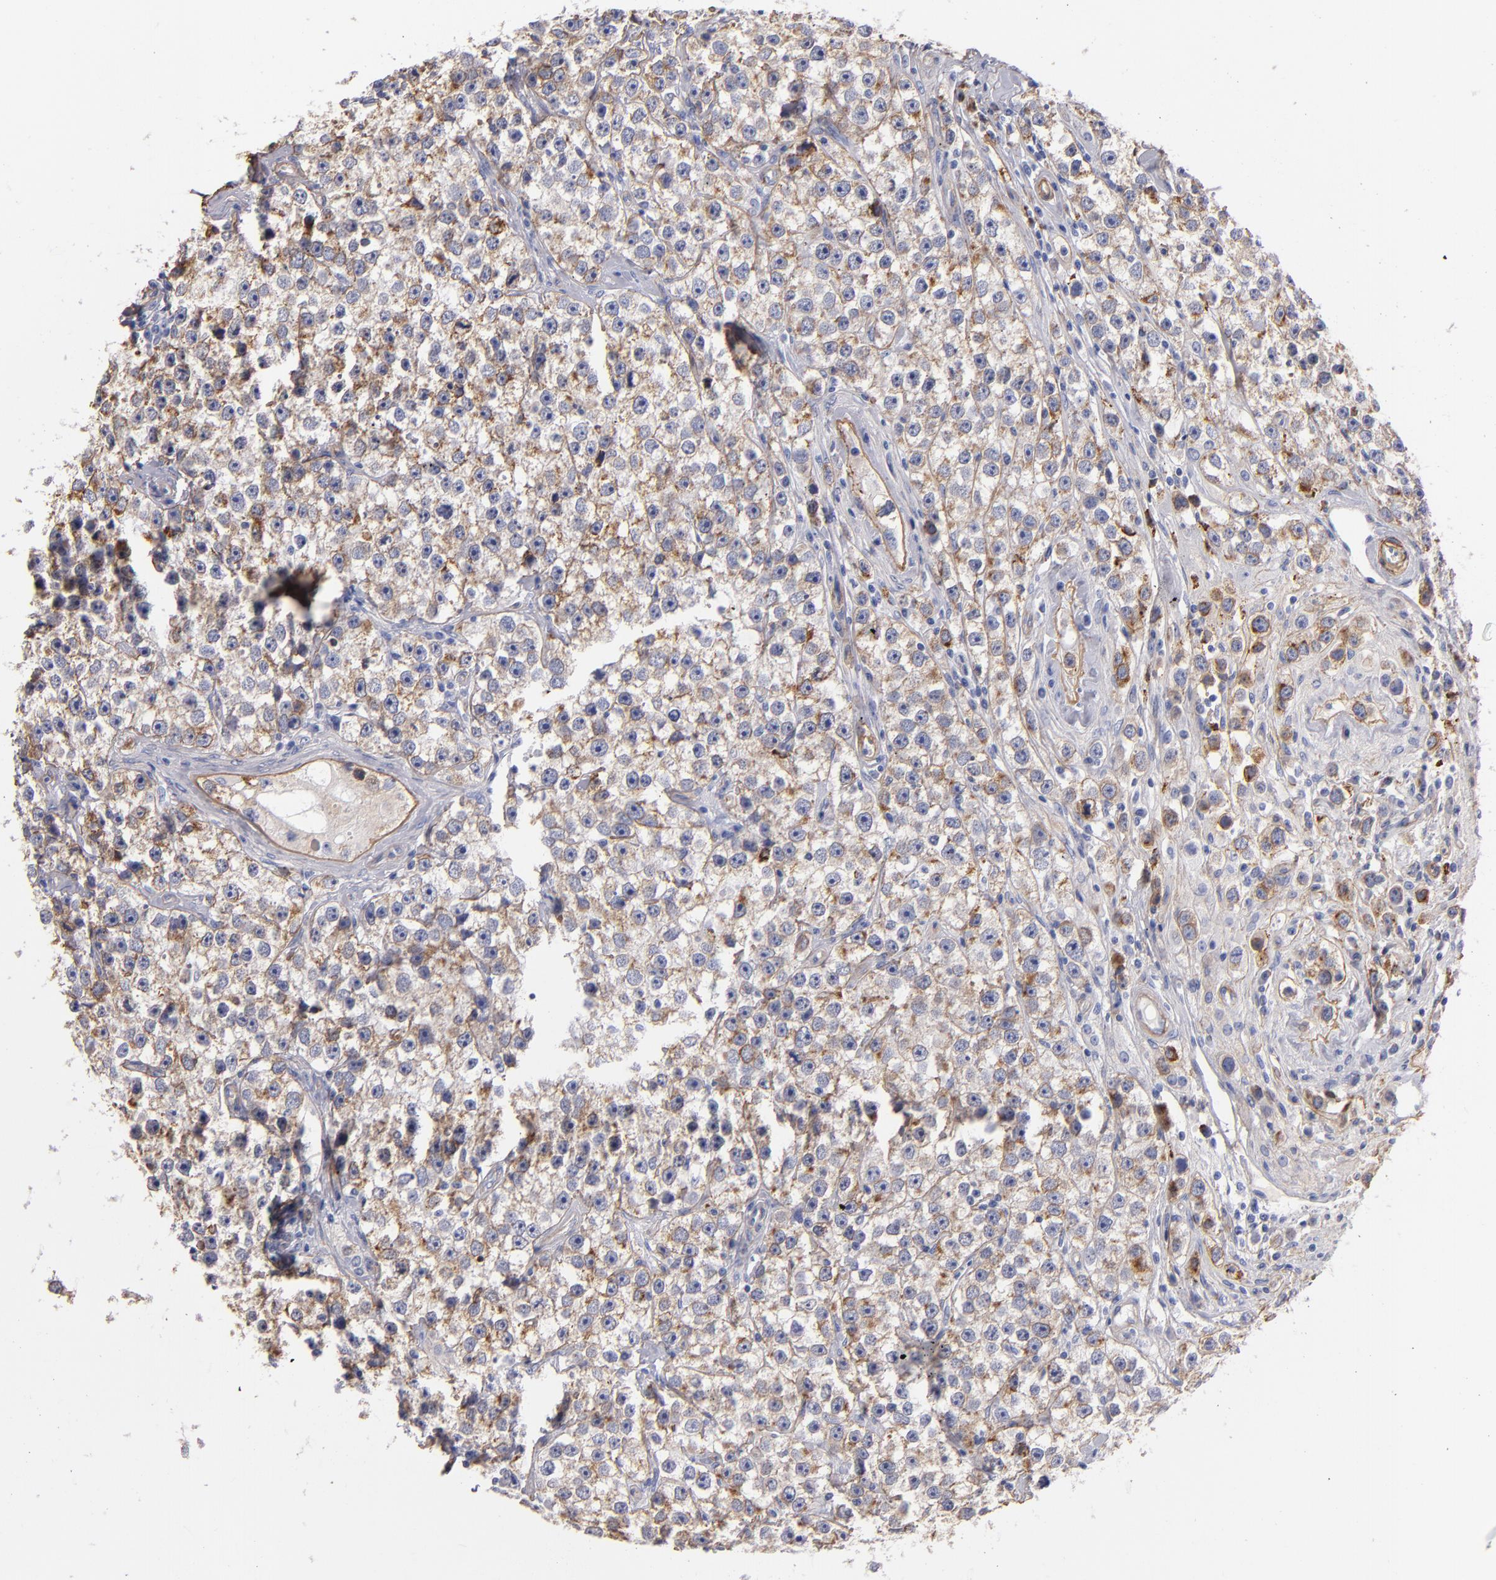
{"staining": {"intensity": "weak", "quantity": ">75%", "location": "cytoplasmic/membranous"}, "tissue": "testis cancer", "cell_type": "Tumor cells", "image_type": "cancer", "snomed": [{"axis": "morphology", "description": "Seminoma, NOS"}, {"axis": "topography", "description": "Testis"}], "caption": "Immunohistochemistry image of testis cancer stained for a protein (brown), which demonstrates low levels of weak cytoplasmic/membranous expression in about >75% of tumor cells.", "gene": "LAMC1", "patient": {"sex": "male", "age": 32}}